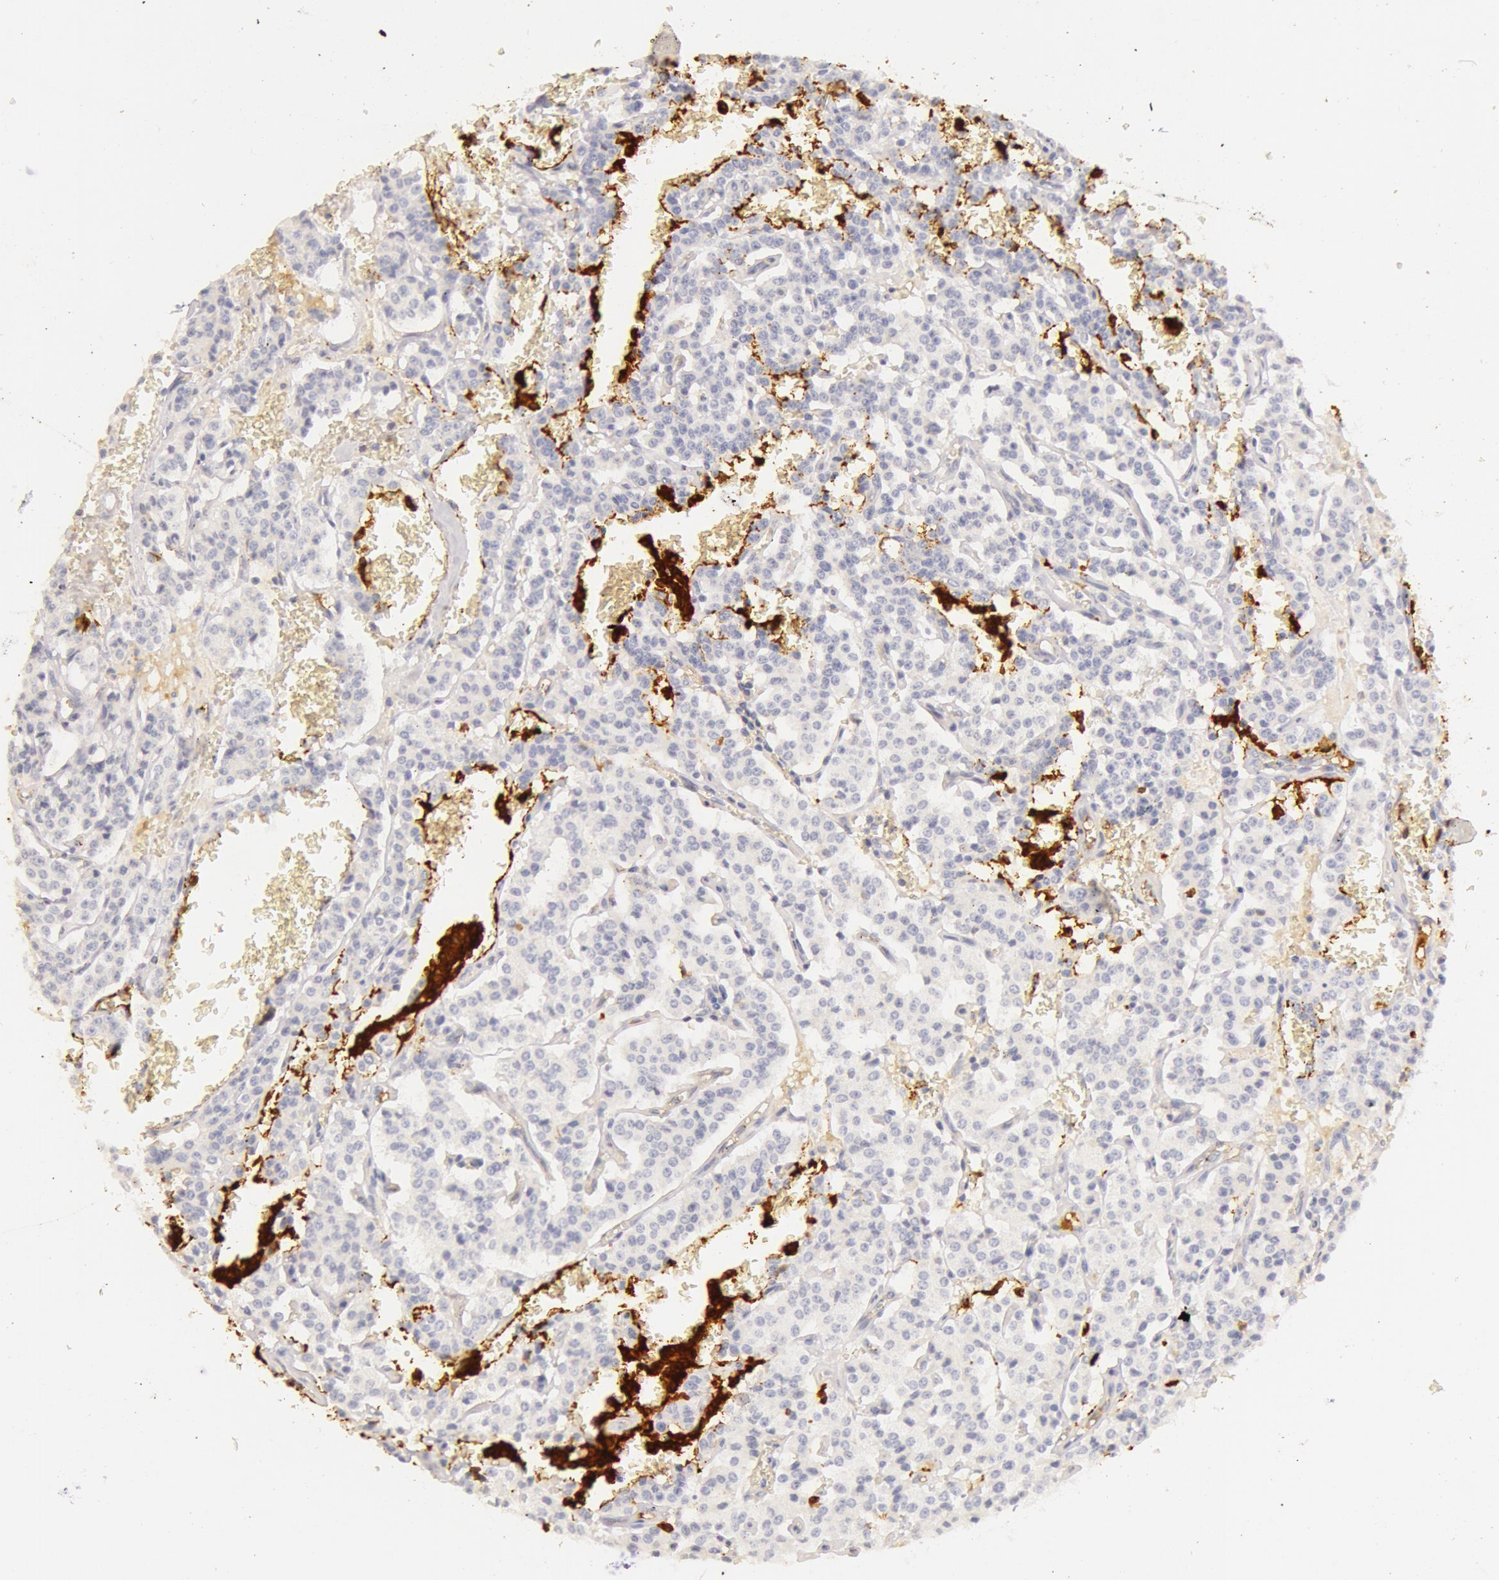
{"staining": {"intensity": "negative", "quantity": "none", "location": "none"}, "tissue": "carcinoid", "cell_type": "Tumor cells", "image_type": "cancer", "snomed": [{"axis": "morphology", "description": "Carcinoid, malignant, NOS"}, {"axis": "topography", "description": "Bronchus"}], "caption": "The IHC photomicrograph has no significant positivity in tumor cells of carcinoid (malignant) tissue. The staining was performed using DAB (3,3'-diaminobenzidine) to visualize the protein expression in brown, while the nuclei were stained in blue with hematoxylin (Magnification: 20x).", "gene": "C4BPA", "patient": {"sex": "male", "age": 55}}